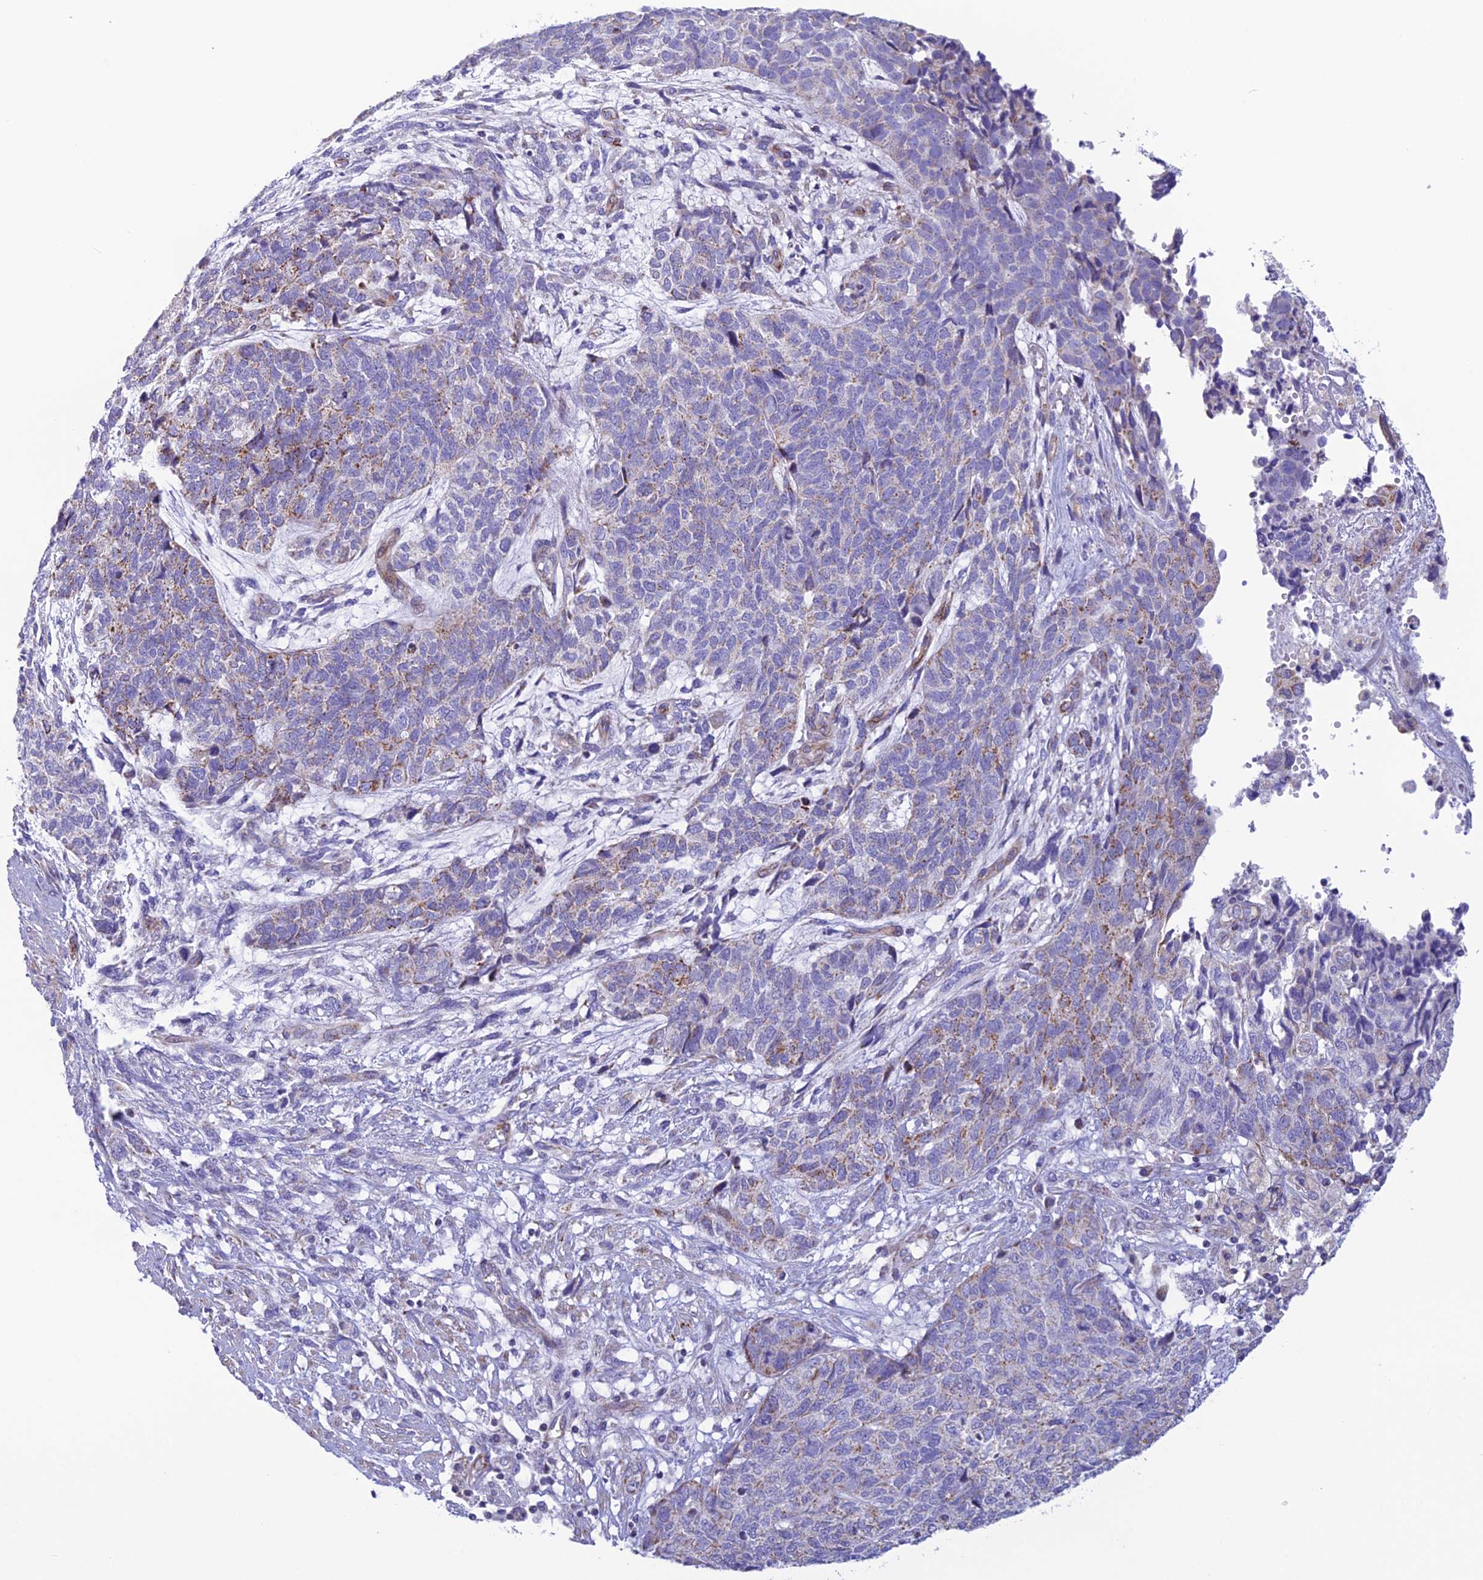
{"staining": {"intensity": "weak", "quantity": "<25%", "location": "cytoplasmic/membranous"}, "tissue": "cervical cancer", "cell_type": "Tumor cells", "image_type": "cancer", "snomed": [{"axis": "morphology", "description": "Squamous cell carcinoma, NOS"}, {"axis": "topography", "description": "Cervix"}], "caption": "IHC micrograph of neoplastic tissue: cervical cancer (squamous cell carcinoma) stained with DAB displays no significant protein staining in tumor cells. (DAB immunohistochemistry (IHC) visualized using brightfield microscopy, high magnification).", "gene": "POMGNT1", "patient": {"sex": "female", "age": 63}}